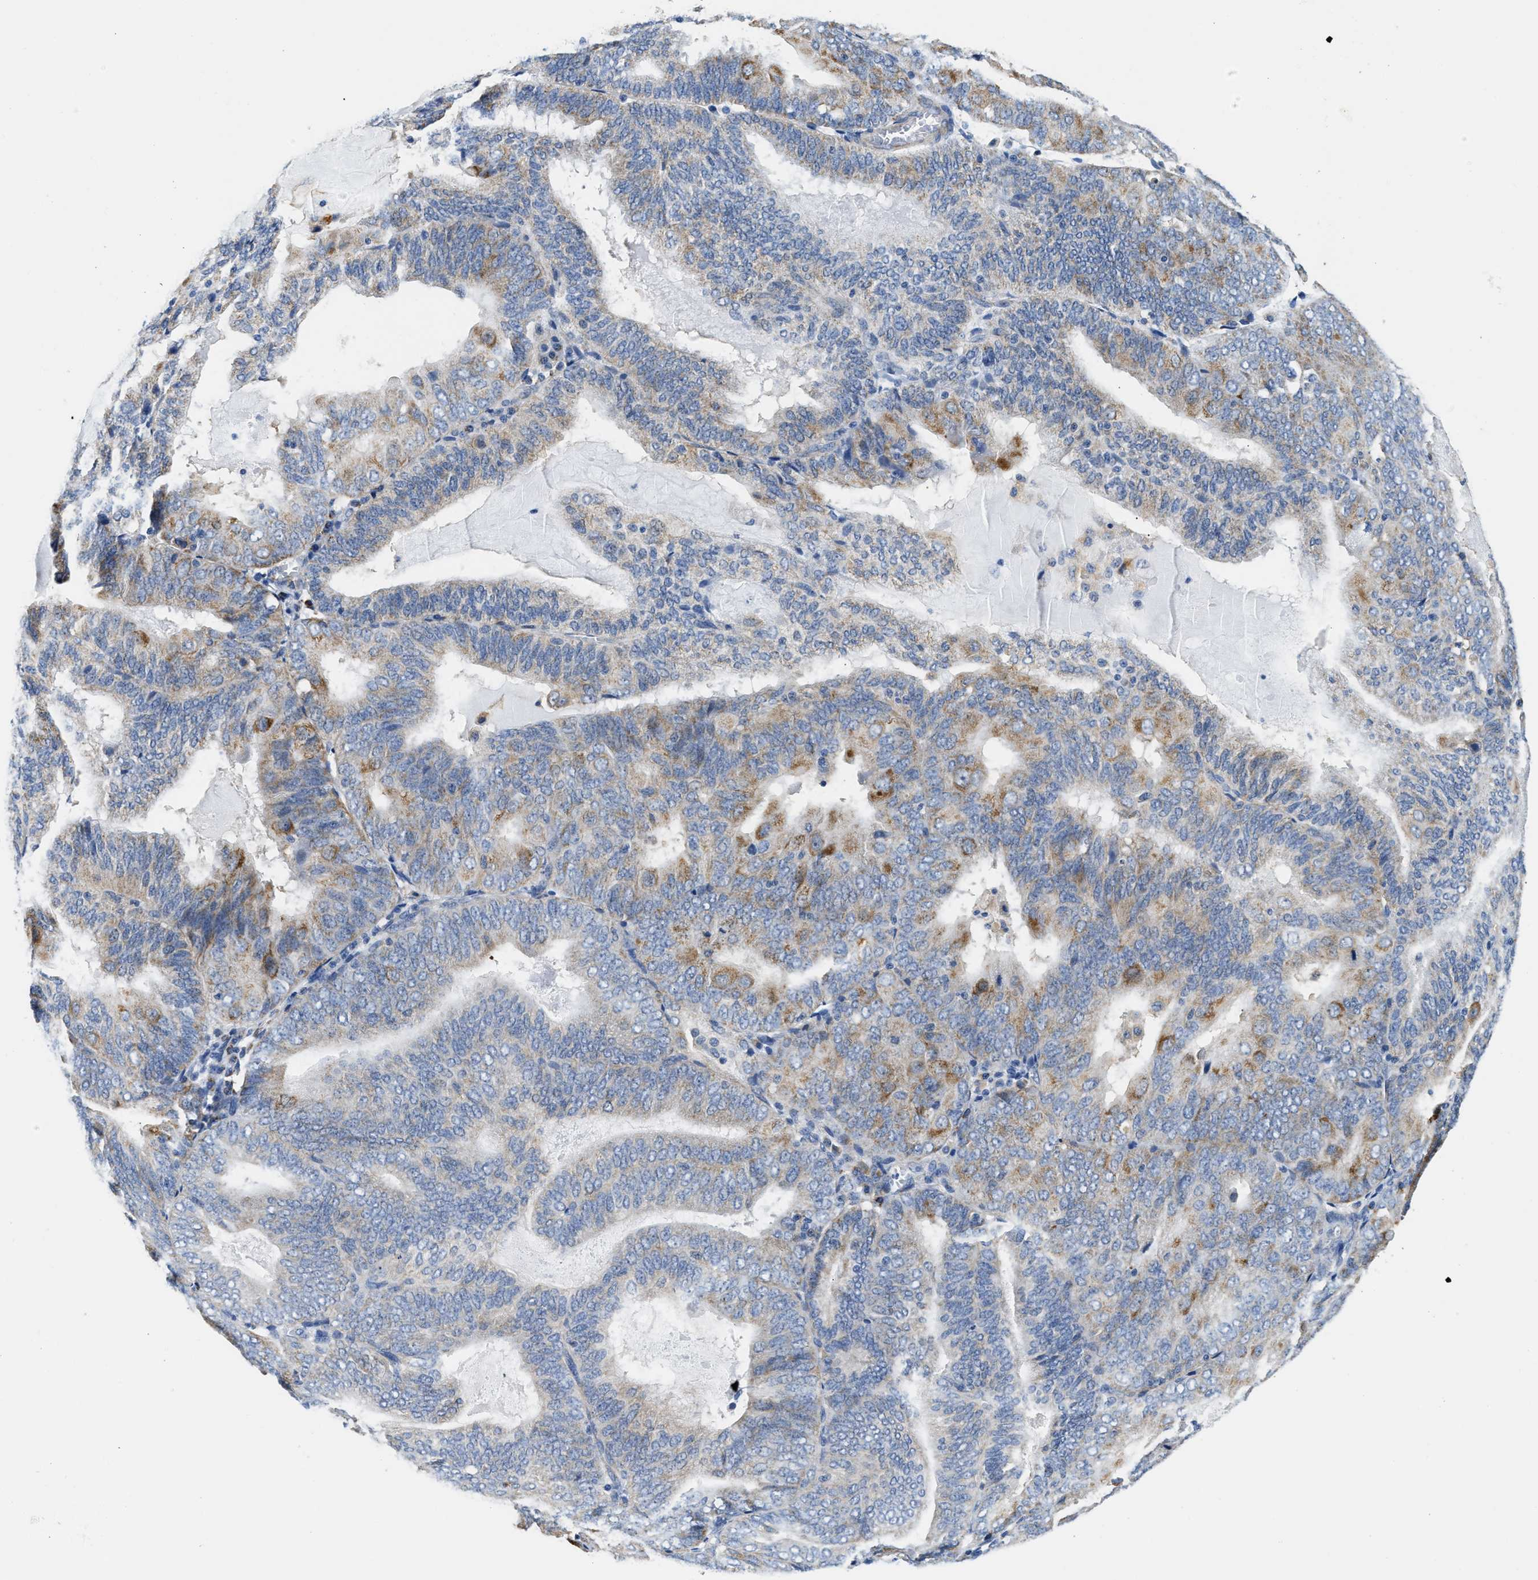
{"staining": {"intensity": "weak", "quantity": ">75%", "location": "cytoplasmic/membranous"}, "tissue": "endometrial cancer", "cell_type": "Tumor cells", "image_type": "cancer", "snomed": [{"axis": "morphology", "description": "Adenocarcinoma, NOS"}, {"axis": "topography", "description": "Endometrium"}], "caption": "High-power microscopy captured an IHC photomicrograph of adenocarcinoma (endometrial), revealing weak cytoplasmic/membranous staining in approximately >75% of tumor cells.", "gene": "ACADVL", "patient": {"sex": "female", "age": 81}}